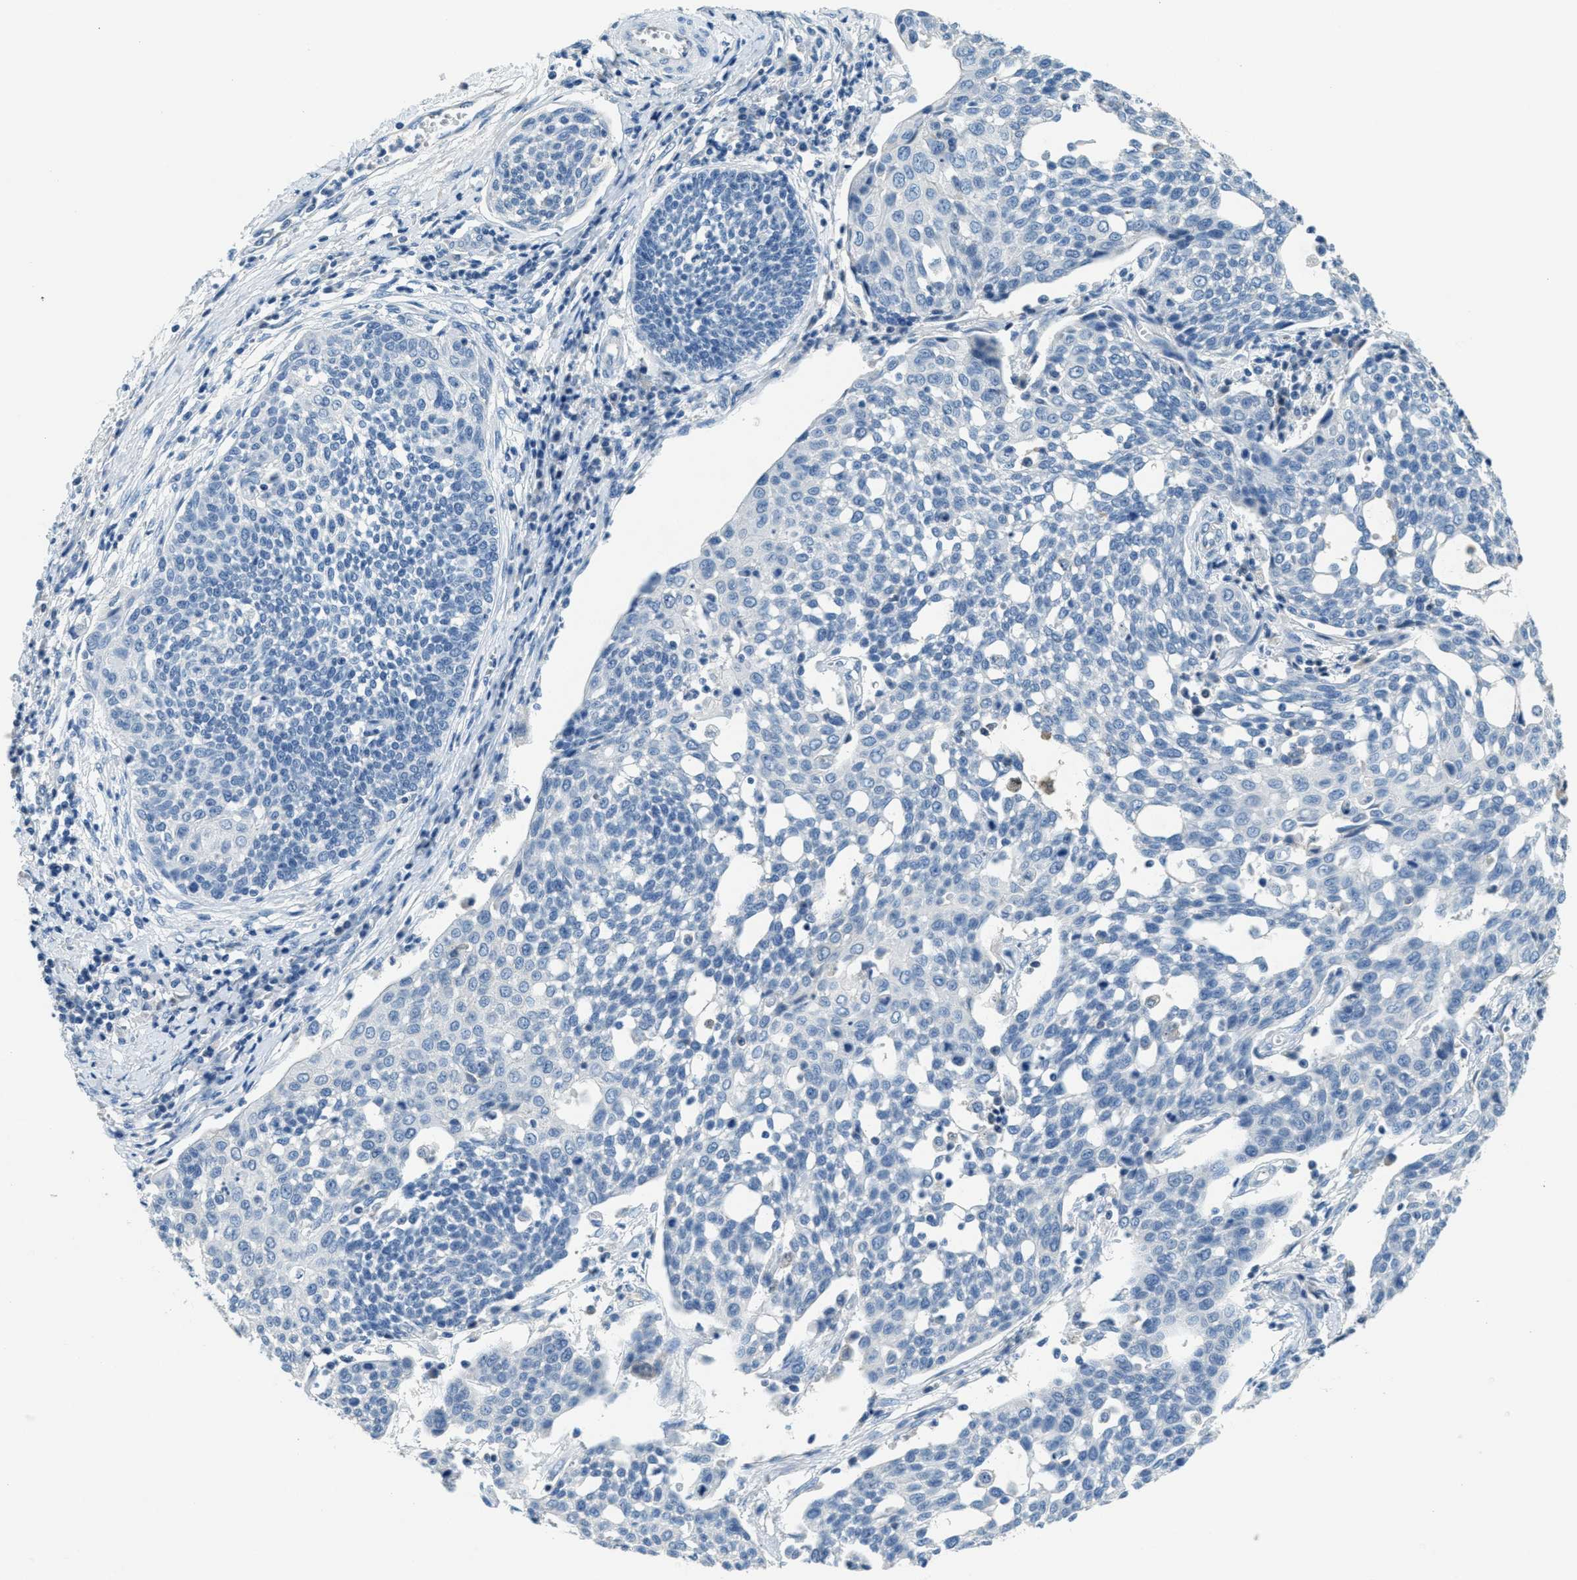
{"staining": {"intensity": "negative", "quantity": "none", "location": "none"}, "tissue": "cervical cancer", "cell_type": "Tumor cells", "image_type": "cancer", "snomed": [{"axis": "morphology", "description": "Squamous cell carcinoma, NOS"}, {"axis": "topography", "description": "Cervix"}], "caption": "Tumor cells are negative for brown protein staining in cervical cancer (squamous cell carcinoma).", "gene": "A2M", "patient": {"sex": "female", "age": 34}}